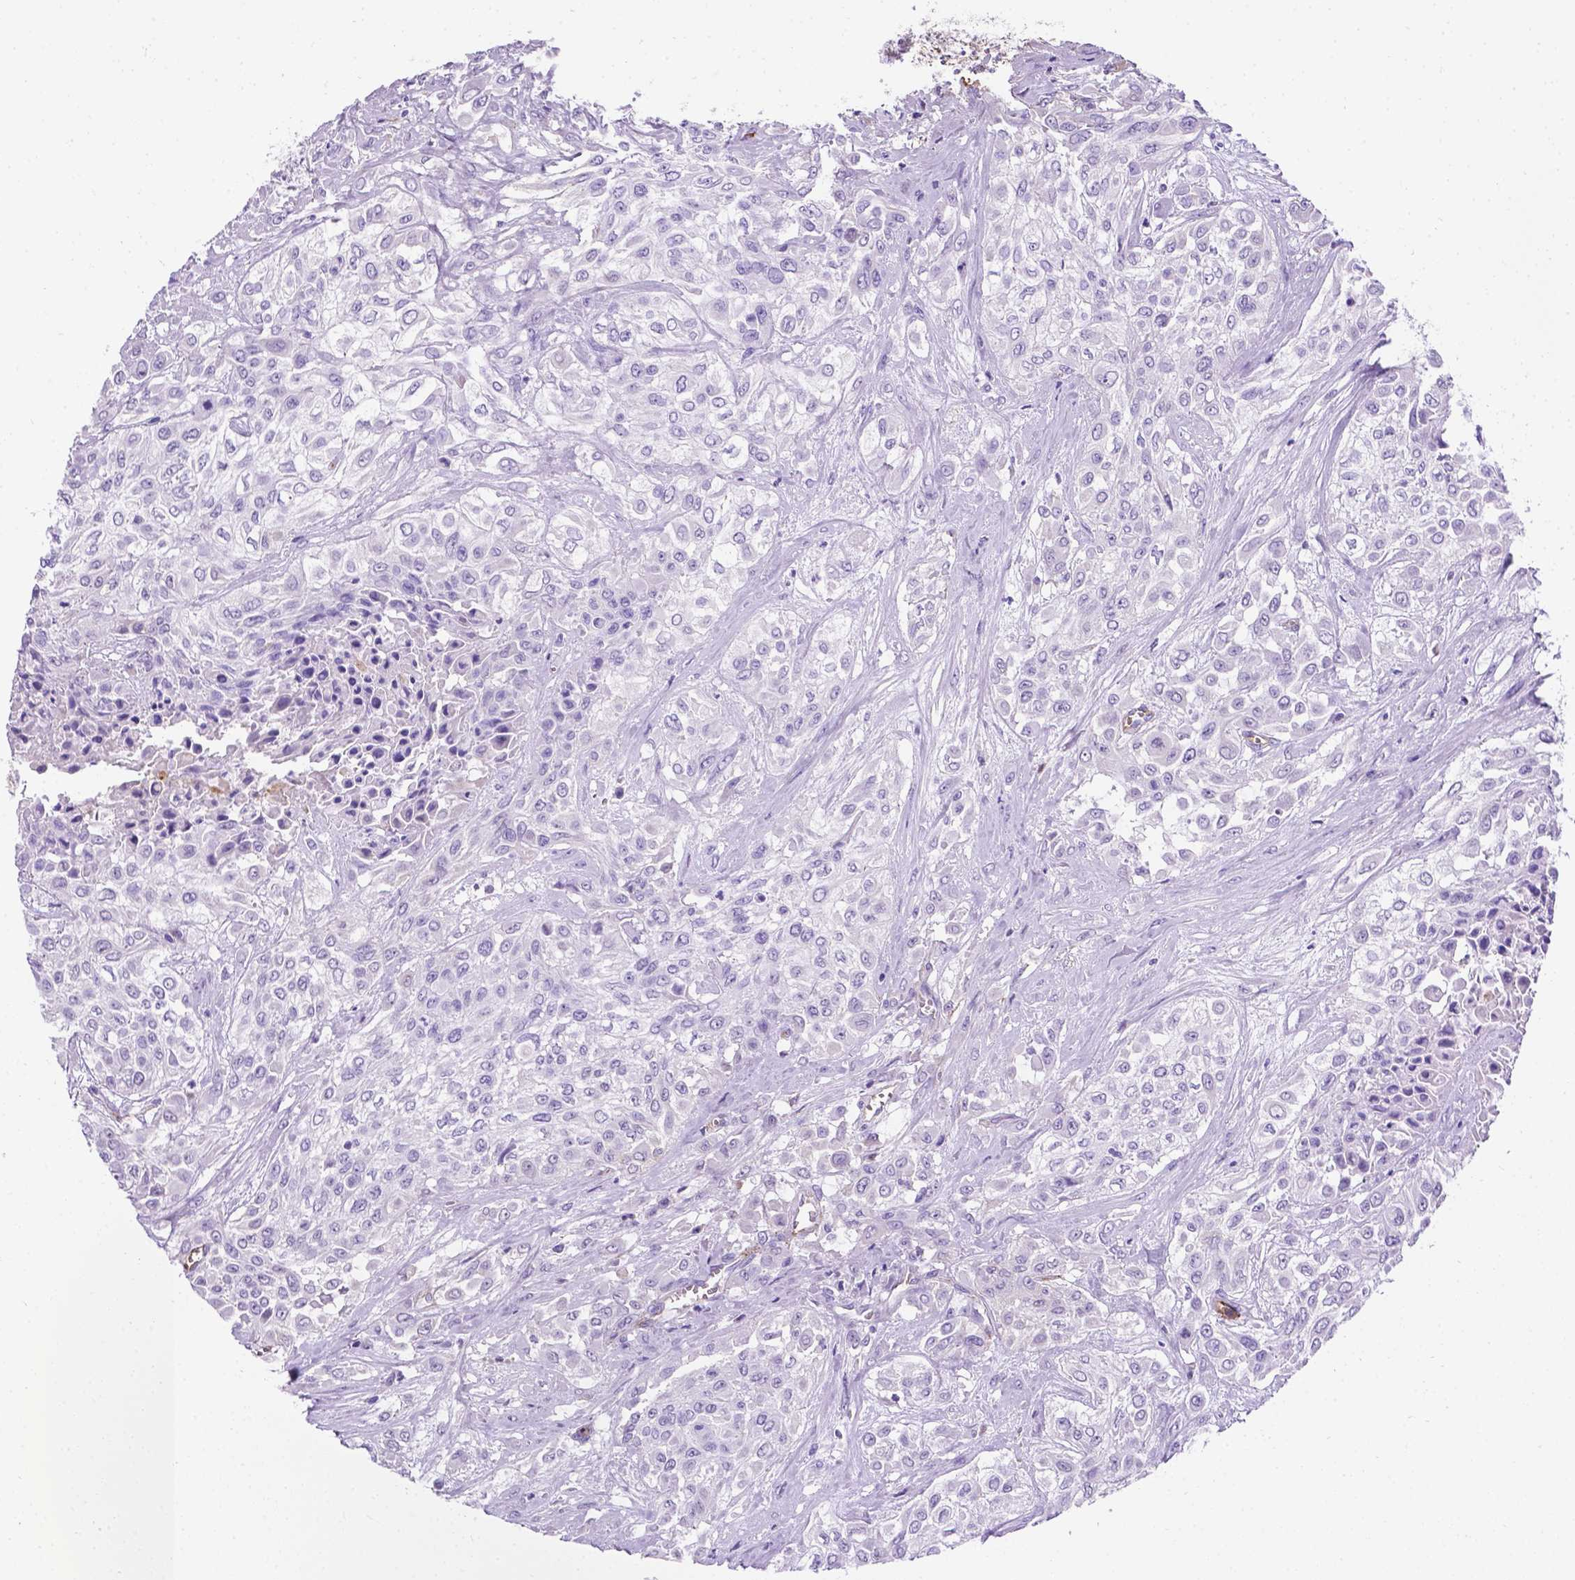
{"staining": {"intensity": "negative", "quantity": "none", "location": "none"}, "tissue": "urothelial cancer", "cell_type": "Tumor cells", "image_type": "cancer", "snomed": [{"axis": "morphology", "description": "Urothelial carcinoma, High grade"}, {"axis": "topography", "description": "Urinary bladder"}], "caption": "There is no significant expression in tumor cells of high-grade urothelial carcinoma. The staining was performed using DAB to visualize the protein expression in brown, while the nuclei were stained in blue with hematoxylin (Magnification: 20x).", "gene": "APOE", "patient": {"sex": "male", "age": 57}}